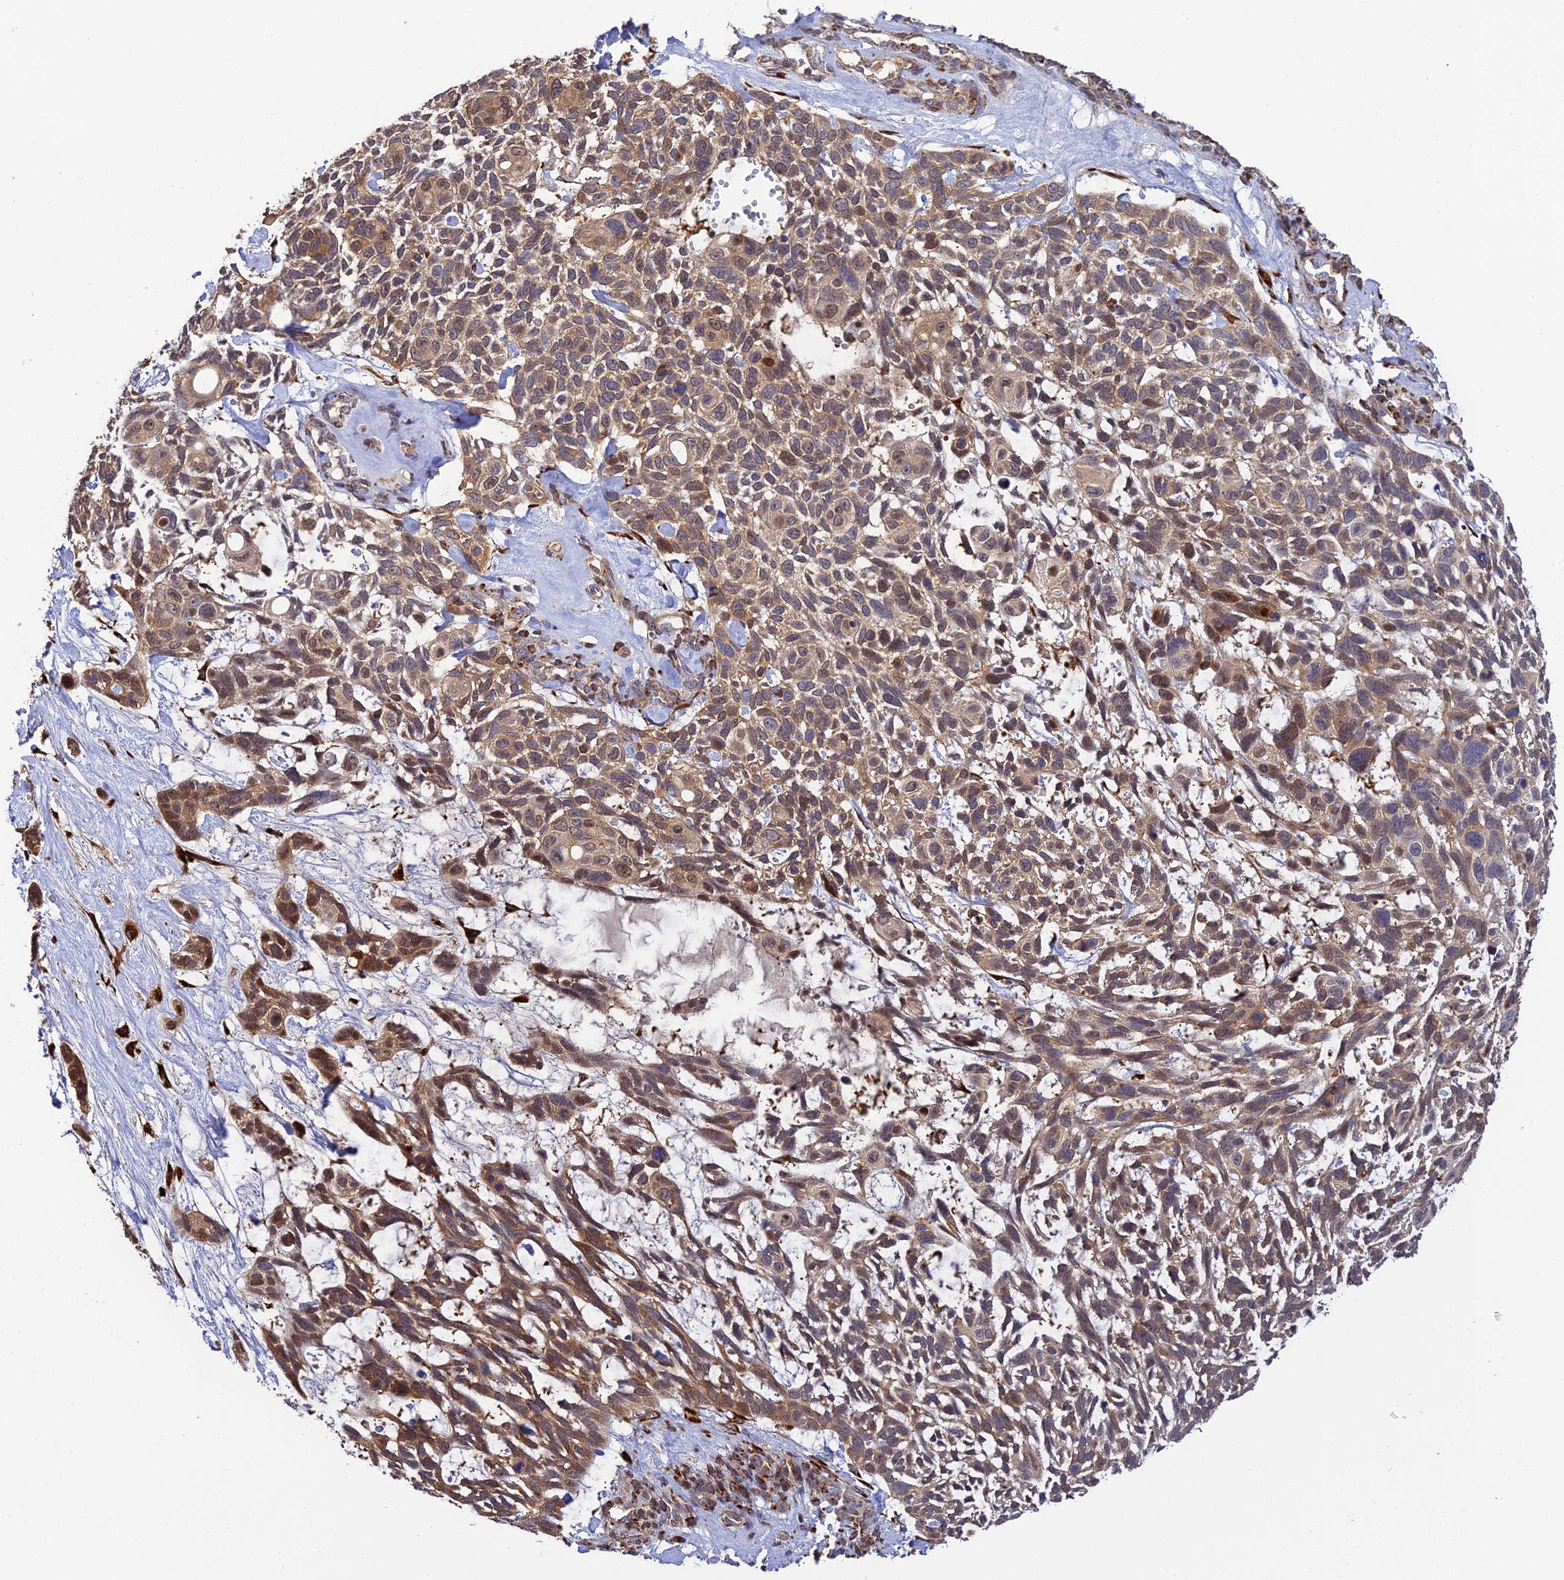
{"staining": {"intensity": "moderate", "quantity": ">75%", "location": "cytoplasmic/membranous,nuclear"}, "tissue": "skin cancer", "cell_type": "Tumor cells", "image_type": "cancer", "snomed": [{"axis": "morphology", "description": "Basal cell carcinoma"}, {"axis": "topography", "description": "Skin"}], "caption": "Protein expression analysis of basal cell carcinoma (skin) displays moderate cytoplasmic/membranous and nuclear staining in about >75% of tumor cells.", "gene": "P3H3", "patient": {"sex": "male", "age": 88}}